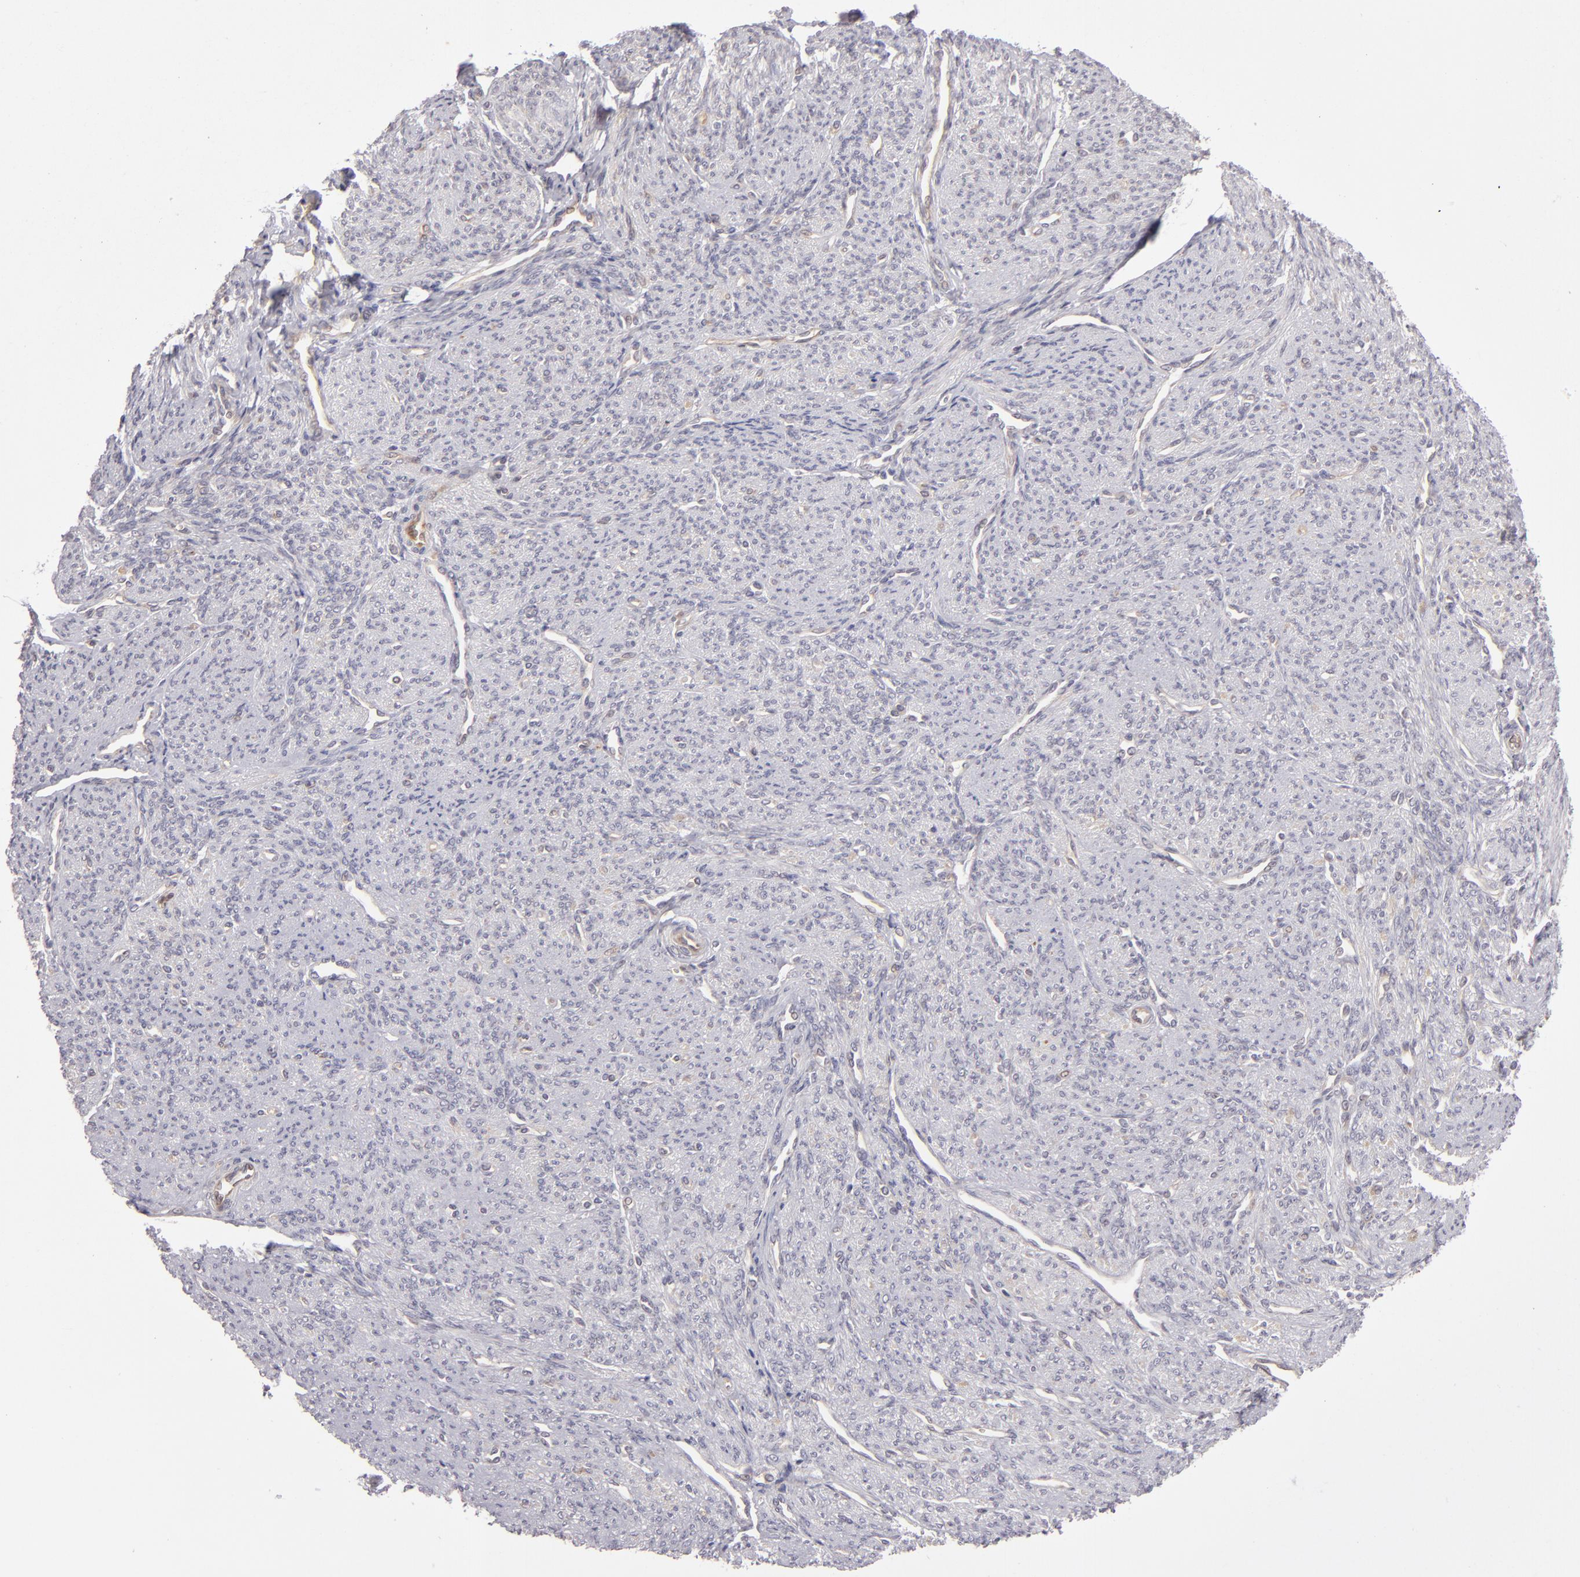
{"staining": {"intensity": "negative", "quantity": "none", "location": "none"}, "tissue": "smooth muscle", "cell_type": "Smooth muscle cells", "image_type": "normal", "snomed": [{"axis": "morphology", "description": "Normal tissue, NOS"}, {"axis": "topography", "description": "Cervix"}, {"axis": "topography", "description": "Endometrium"}], "caption": "IHC image of normal smooth muscle: smooth muscle stained with DAB (3,3'-diaminobenzidine) exhibits no significant protein staining in smooth muscle cells.", "gene": "SH2D4A", "patient": {"sex": "female", "age": 65}}